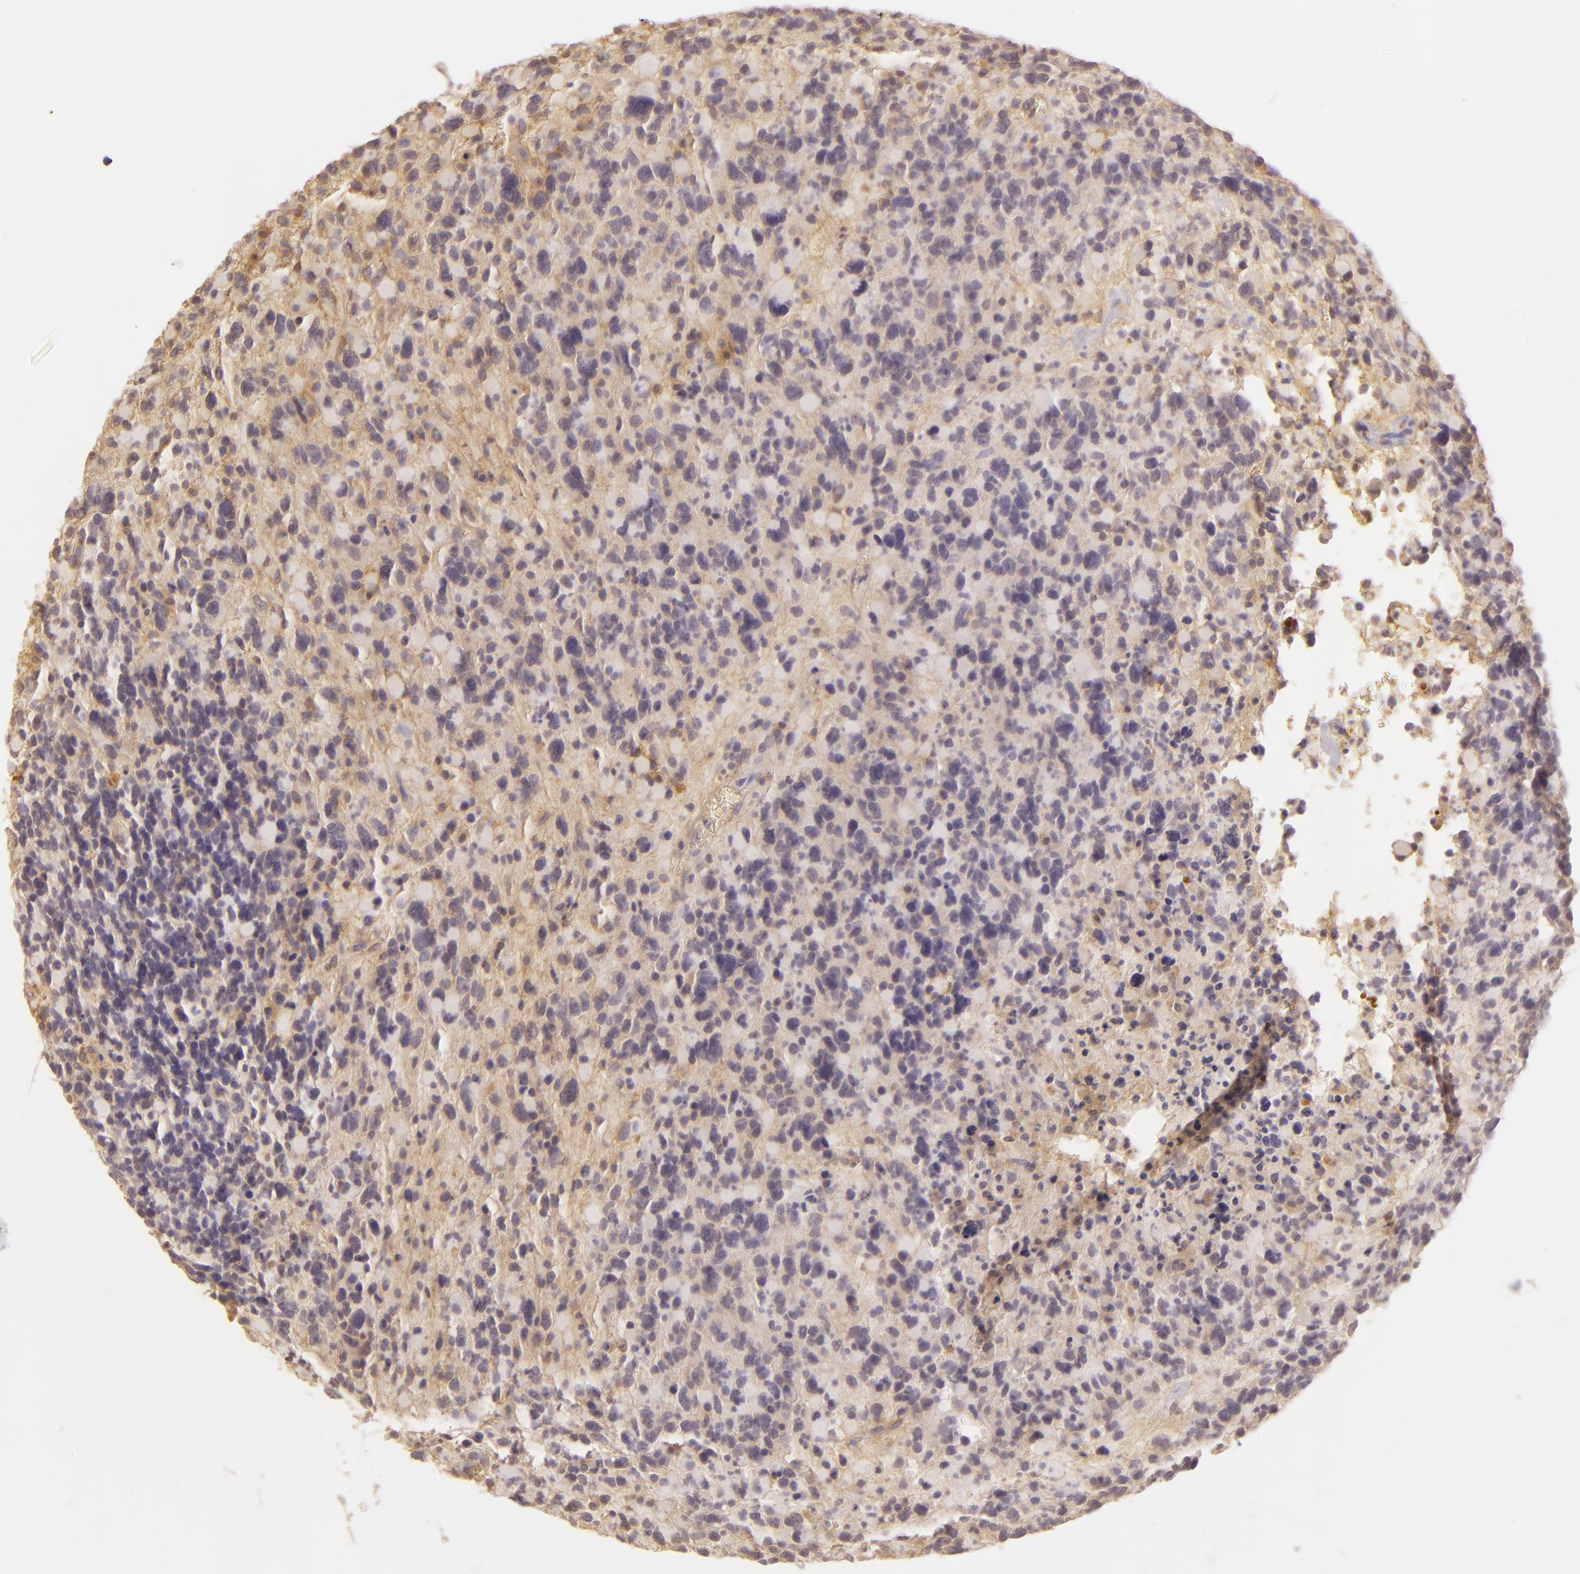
{"staining": {"intensity": "negative", "quantity": "none", "location": "none"}, "tissue": "glioma", "cell_type": "Tumor cells", "image_type": "cancer", "snomed": [{"axis": "morphology", "description": "Glioma, malignant, High grade"}, {"axis": "topography", "description": "Brain"}], "caption": "The image reveals no staining of tumor cells in malignant glioma (high-grade).", "gene": "CD59", "patient": {"sex": "female", "age": 37}}